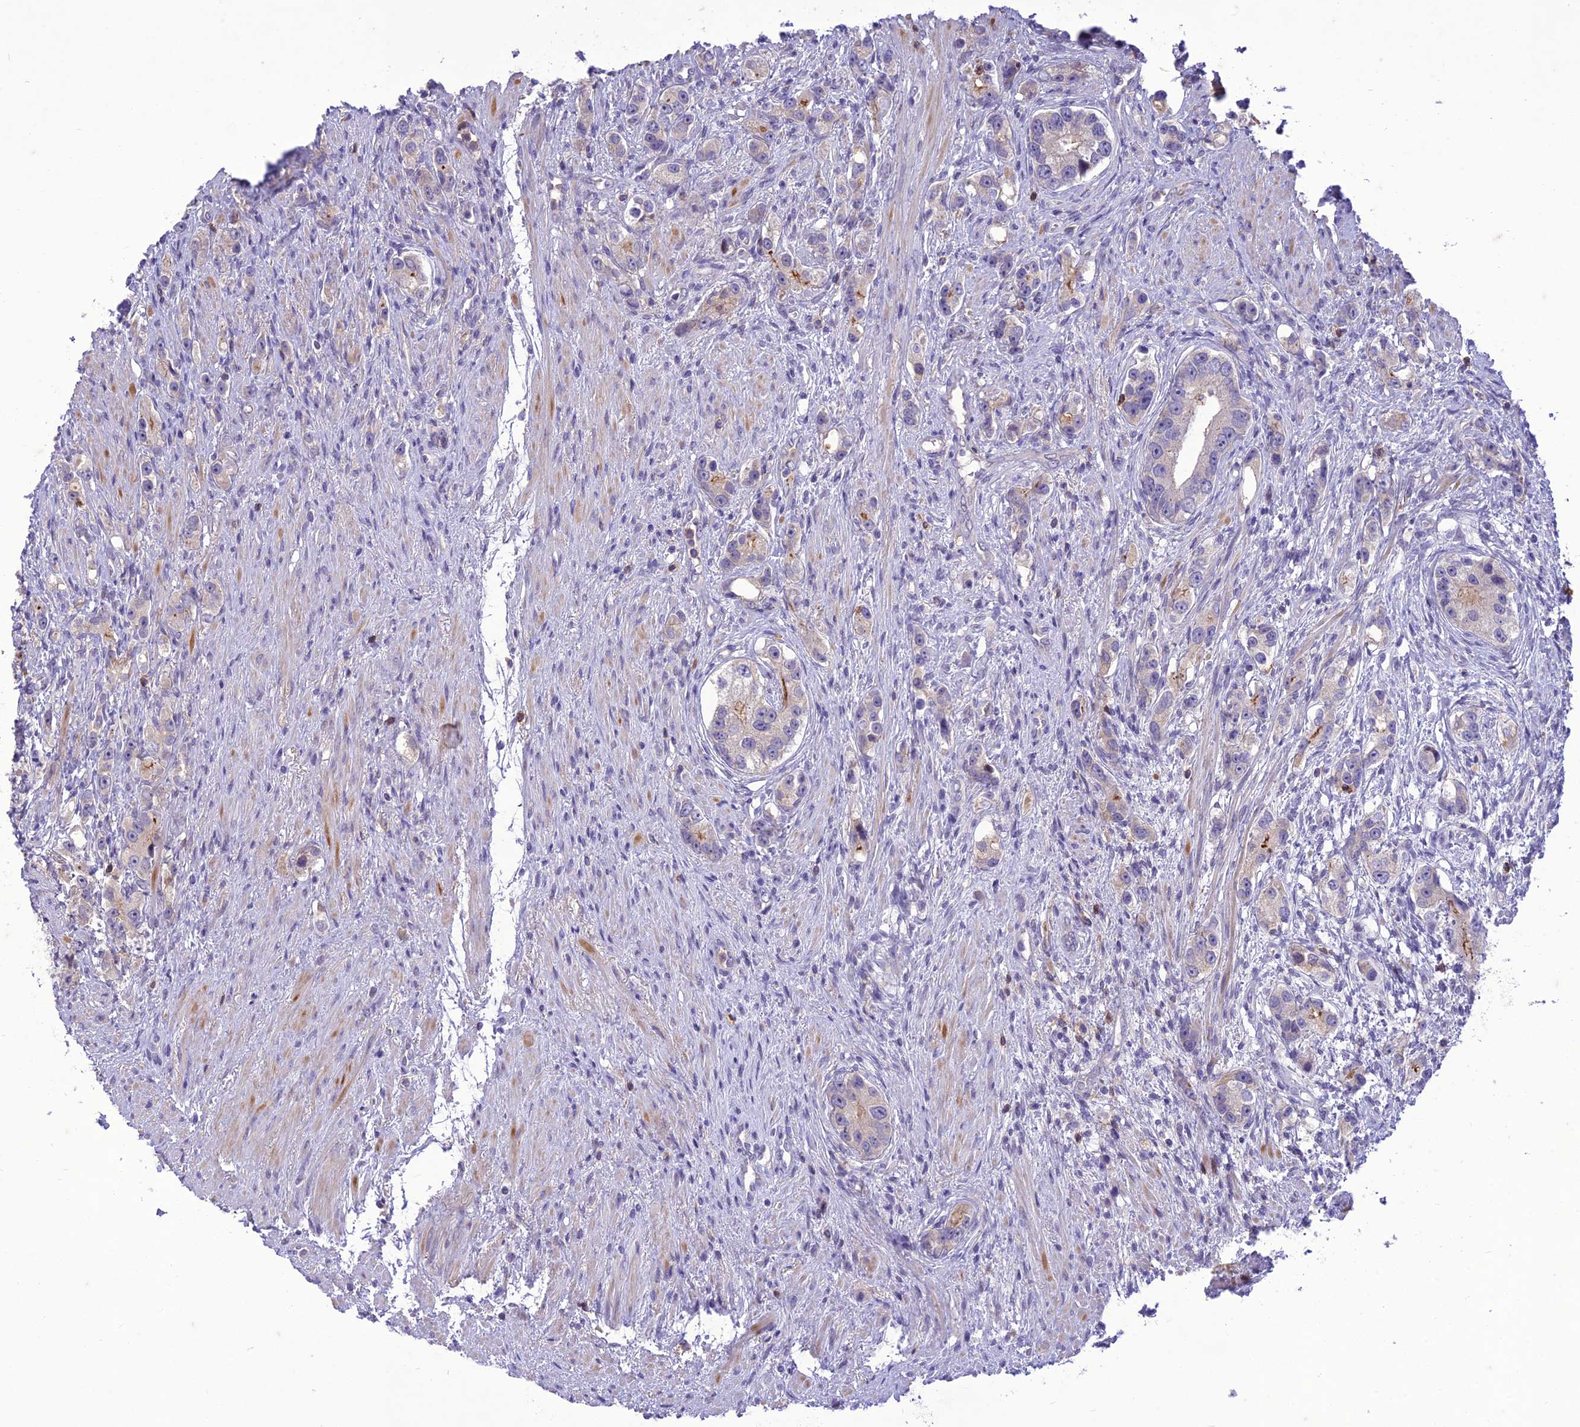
{"staining": {"intensity": "weak", "quantity": "<25%", "location": "cytoplasmic/membranous"}, "tissue": "prostate cancer", "cell_type": "Tumor cells", "image_type": "cancer", "snomed": [{"axis": "morphology", "description": "Adenocarcinoma, High grade"}, {"axis": "topography", "description": "Prostate"}], "caption": "Immunohistochemistry (IHC) photomicrograph of adenocarcinoma (high-grade) (prostate) stained for a protein (brown), which reveals no positivity in tumor cells. (DAB (3,3'-diaminobenzidine) IHC with hematoxylin counter stain).", "gene": "ITGAE", "patient": {"sex": "male", "age": 63}}